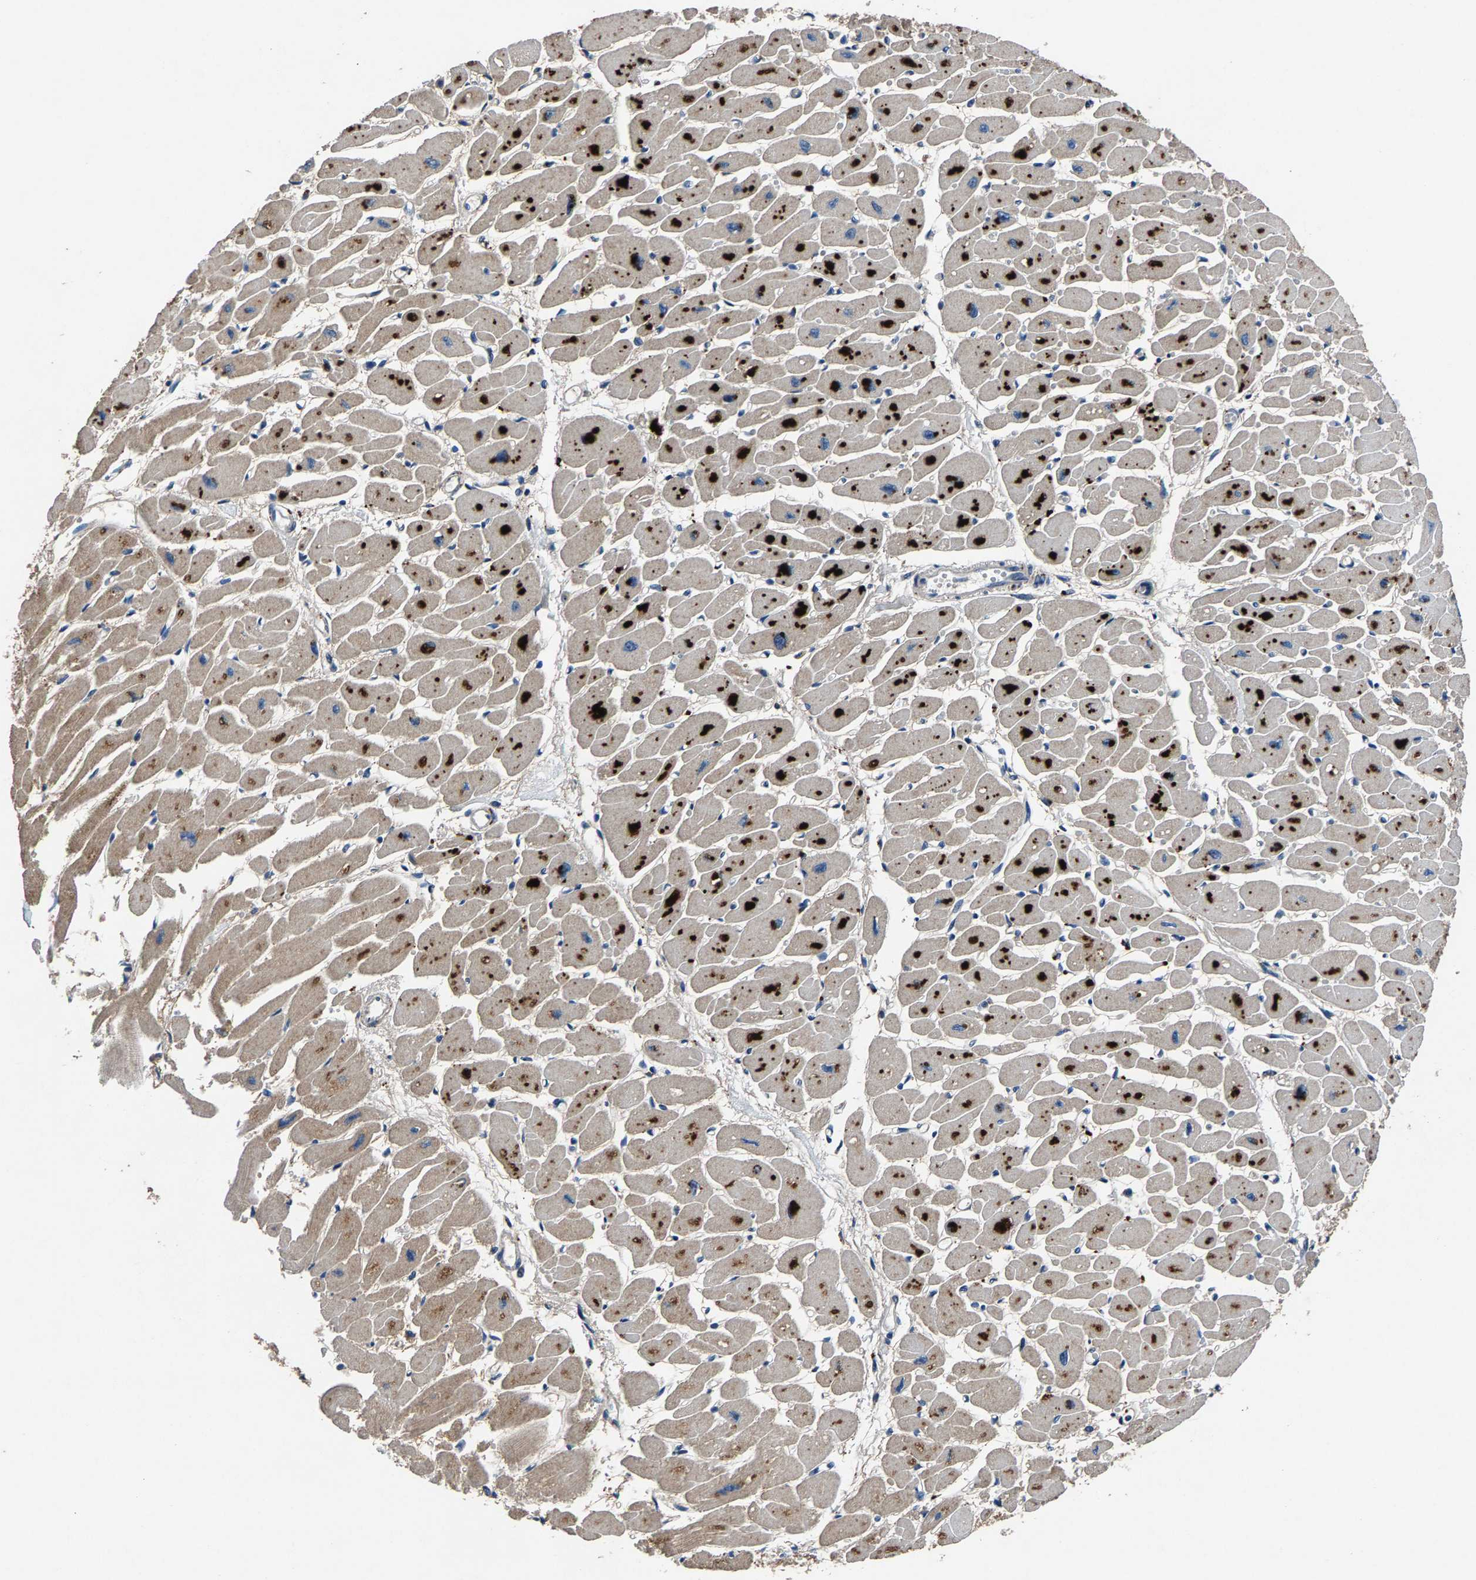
{"staining": {"intensity": "strong", "quantity": "25%-75%", "location": "cytoplasmic/membranous"}, "tissue": "heart muscle", "cell_type": "Cardiomyocytes", "image_type": "normal", "snomed": [{"axis": "morphology", "description": "Normal tissue, NOS"}, {"axis": "topography", "description": "Heart"}], "caption": "This is a photomicrograph of IHC staining of normal heart muscle, which shows strong staining in the cytoplasmic/membranous of cardiomyocytes.", "gene": "PRXL2C", "patient": {"sex": "female", "age": 54}}